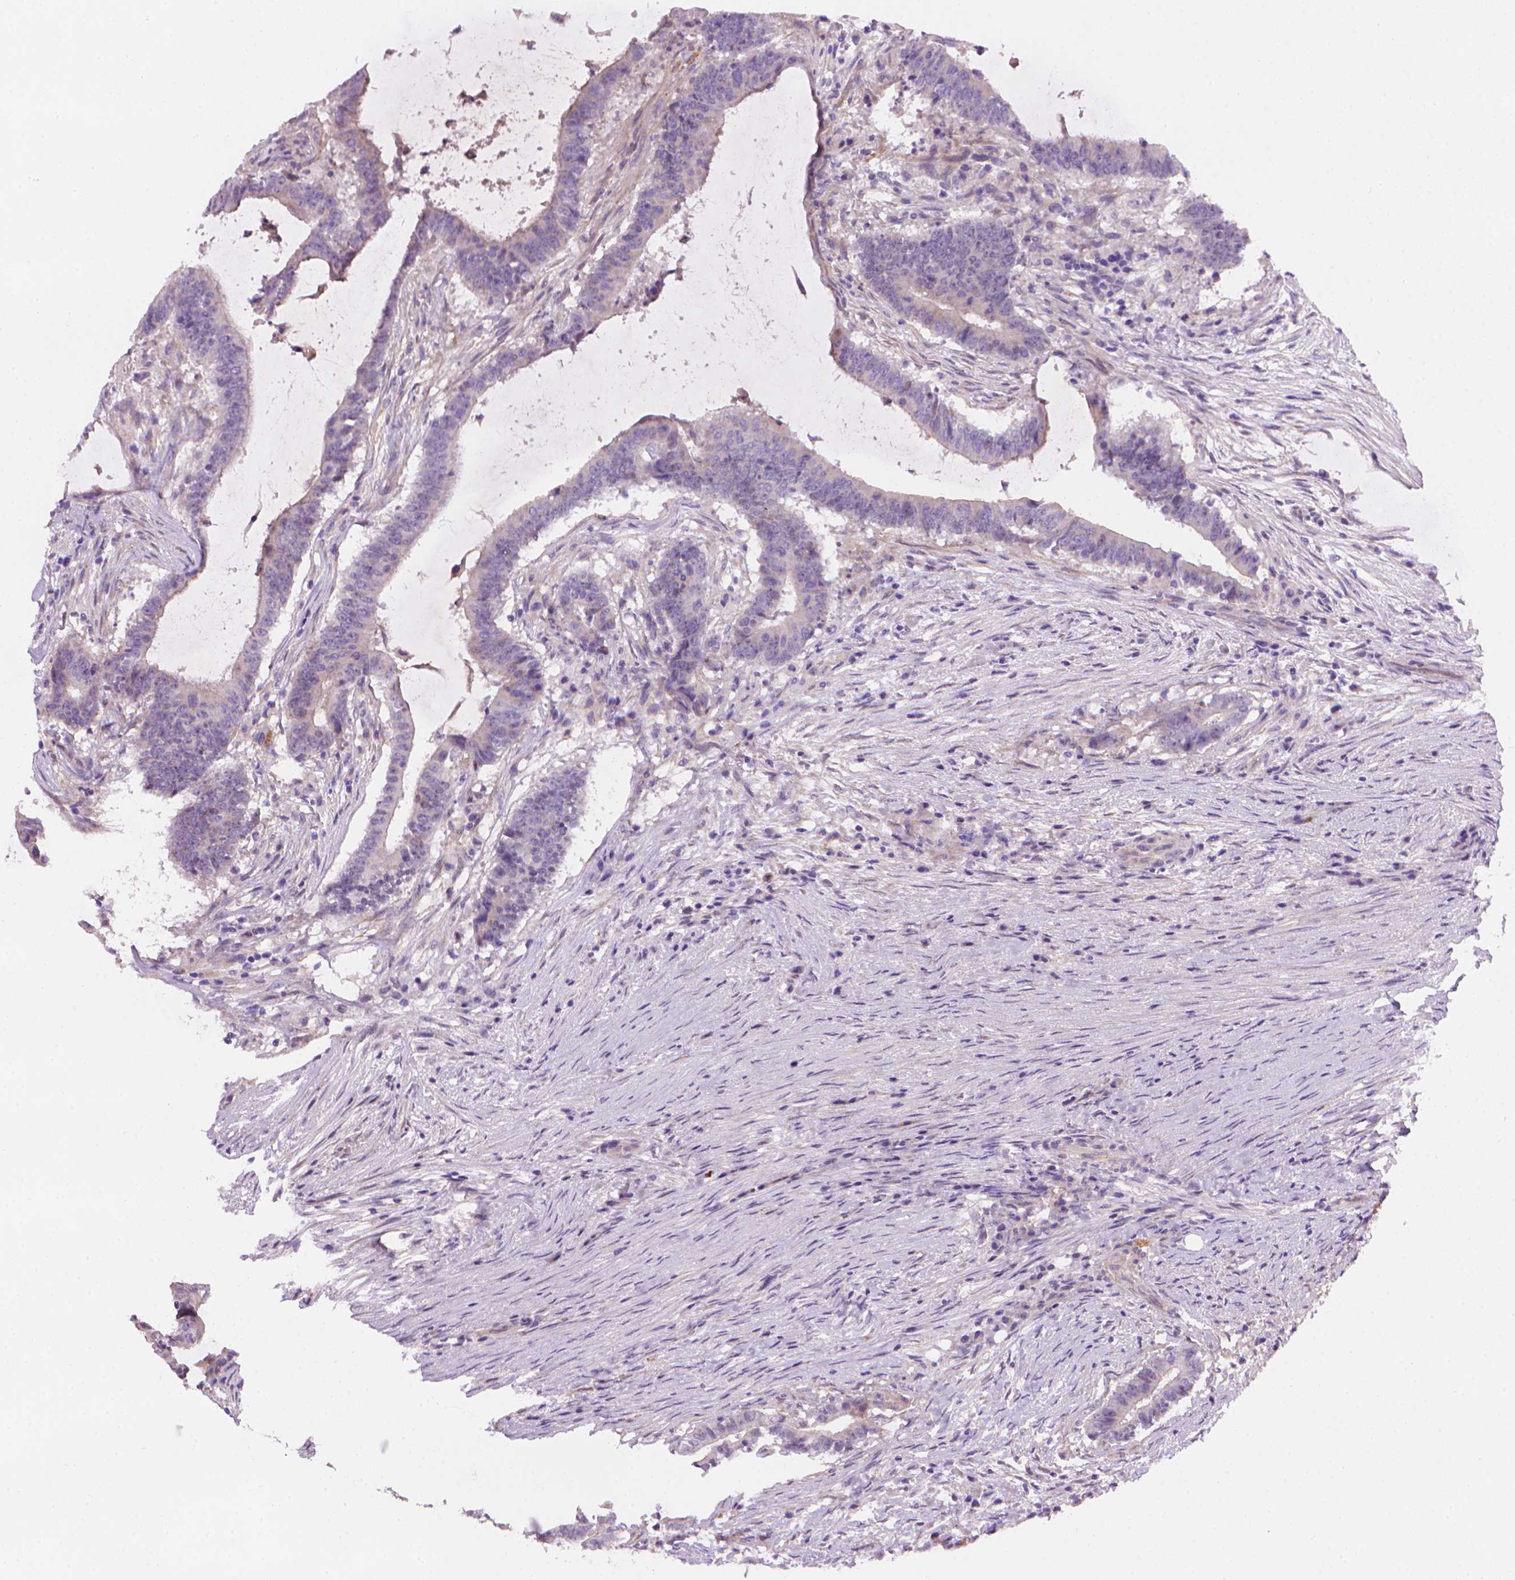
{"staining": {"intensity": "weak", "quantity": "<25%", "location": "cytoplasmic/membranous"}, "tissue": "colorectal cancer", "cell_type": "Tumor cells", "image_type": "cancer", "snomed": [{"axis": "morphology", "description": "Adenocarcinoma, NOS"}, {"axis": "topography", "description": "Colon"}], "caption": "Tumor cells are negative for protein expression in human adenocarcinoma (colorectal).", "gene": "AMMECR1", "patient": {"sex": "female", "age": 43}}